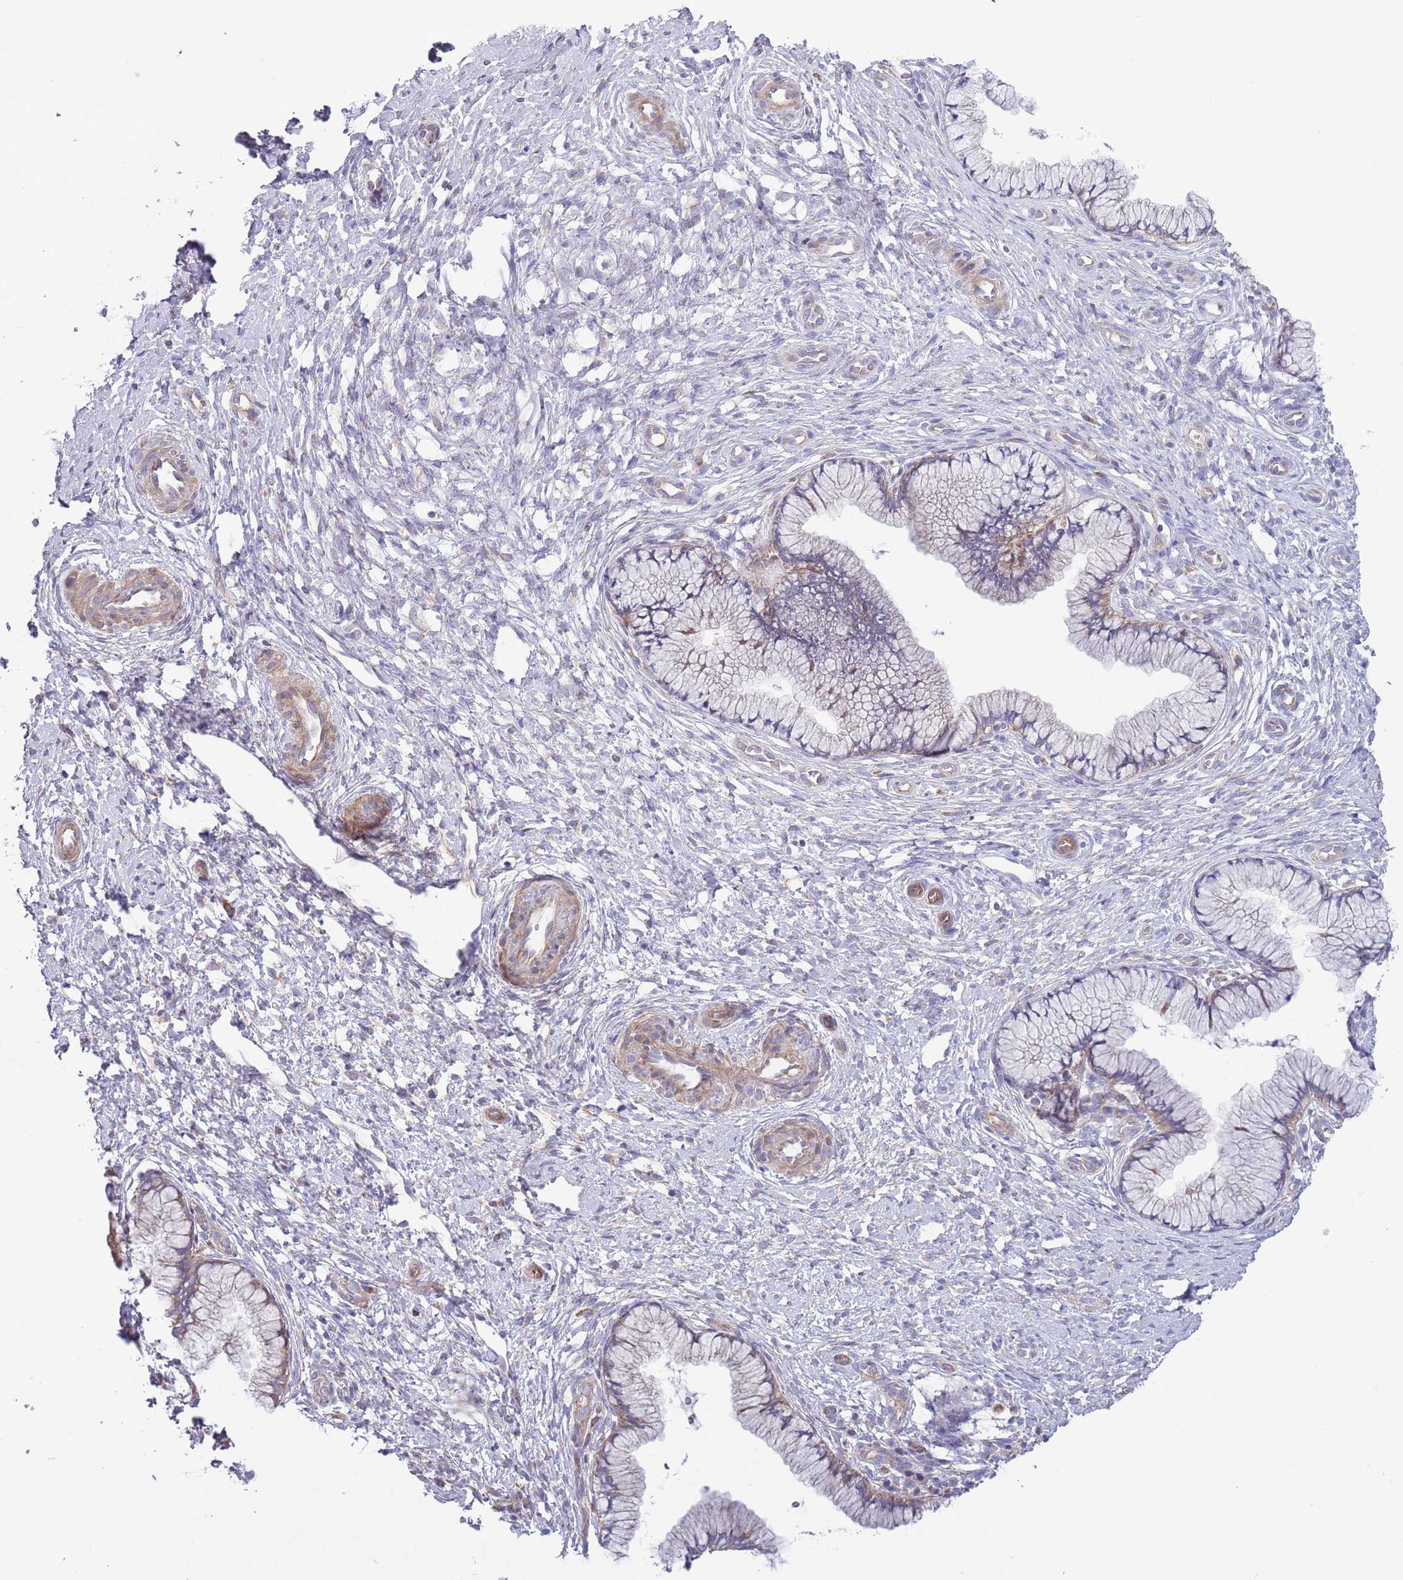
{"staining": {"intensity": "moderate", "quantity": "<25%", "location": "cytoplasmic/membranous"}, "tissue": "cervix", "cell_type": "Glandular cells", "image_type": "normal", "snomed": [{"axis": "morphology", "description": "Normal tissue, NOS"}, {"axis": "topography", "description": "Cervix"}], "caption": "Moderate cytoplasmic/membranous staining for a protein is seen in approximately <25% of glandular cells of unremarkable cervix using immunohistochemistry.", "gene": "TOMM5", "patient": {"sex": "female", "age": 36}}